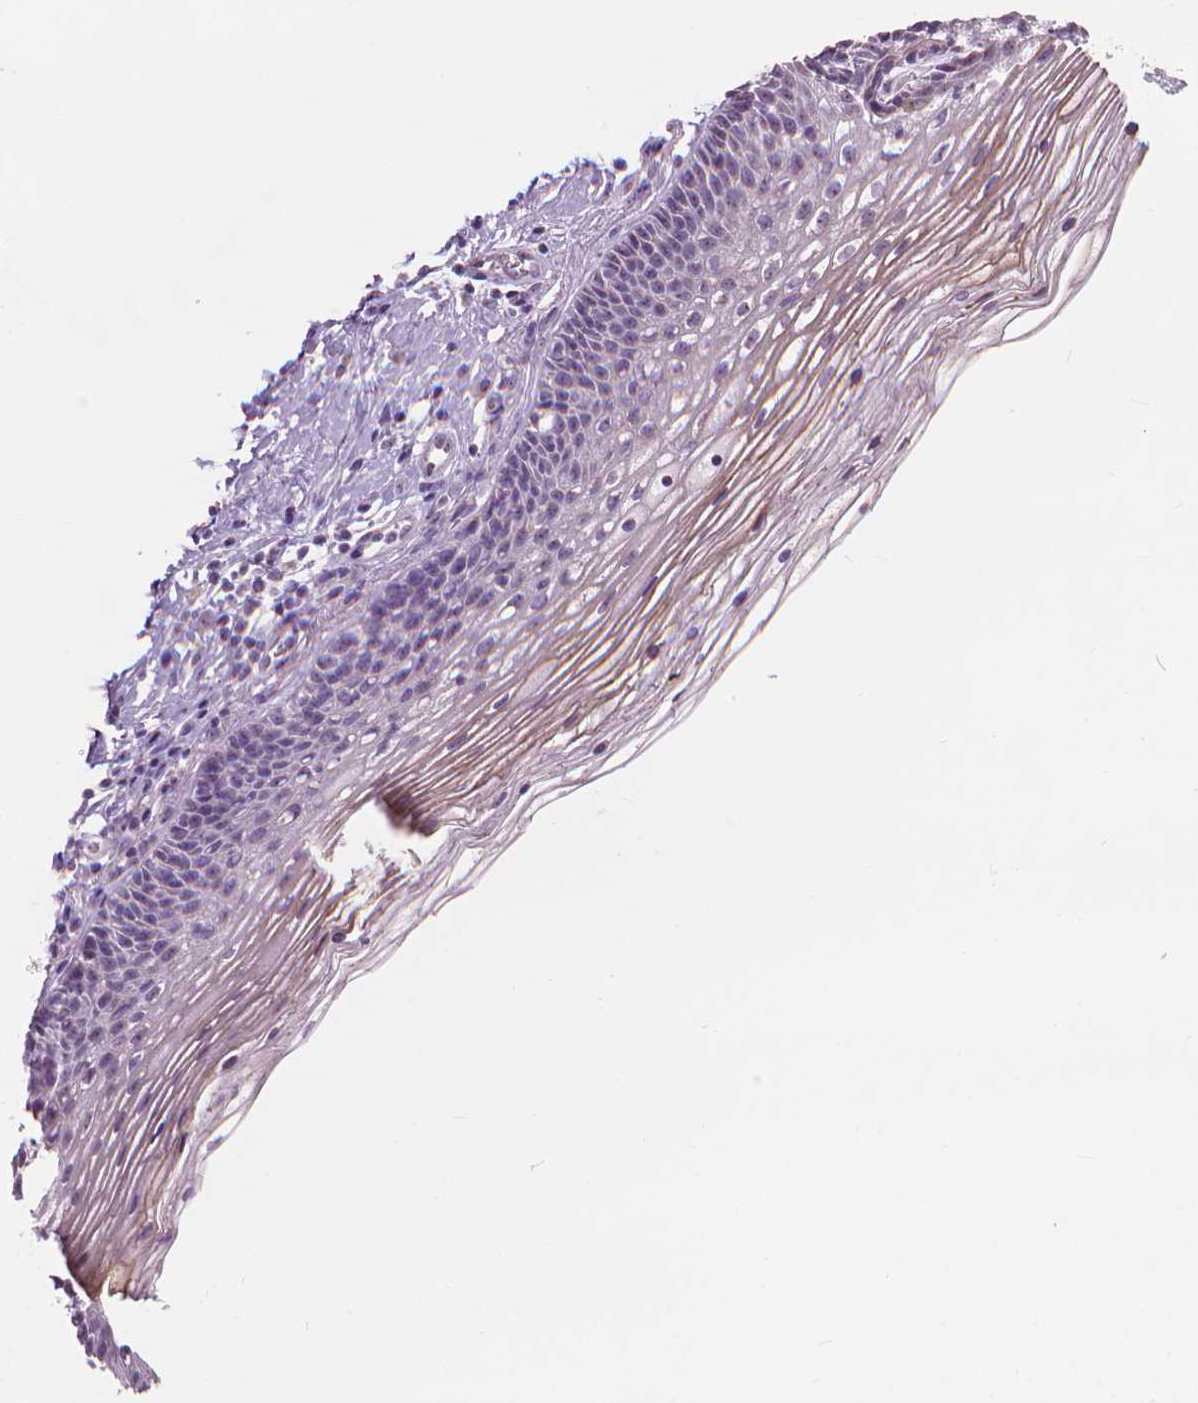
{"staining": {"intensity": "negative", "quantity": "none", "location": "none"}, "tissue": "cervix", "cell_type": "Glandular cells", "image_type": "normal", "snomed": [{"axis": "morphology", "description": "Normal tissue, NOS"}, {"axis": "topography", "description": "Cervix"}], "caption": "This photomicrograph is of unremarkable cervix stained with immunohistochemistry to label a protein in brown with the nuclei are counter-stained blue. There is no positivity in glandular cells. The staining was performed using DAB to visualize the protein expression in brown, while the nuclei were stained in blue with hematoxylin (Magnification: 20x).", "gene": "GPRC5A", "patient": {"sex": "female", "age": 34}}